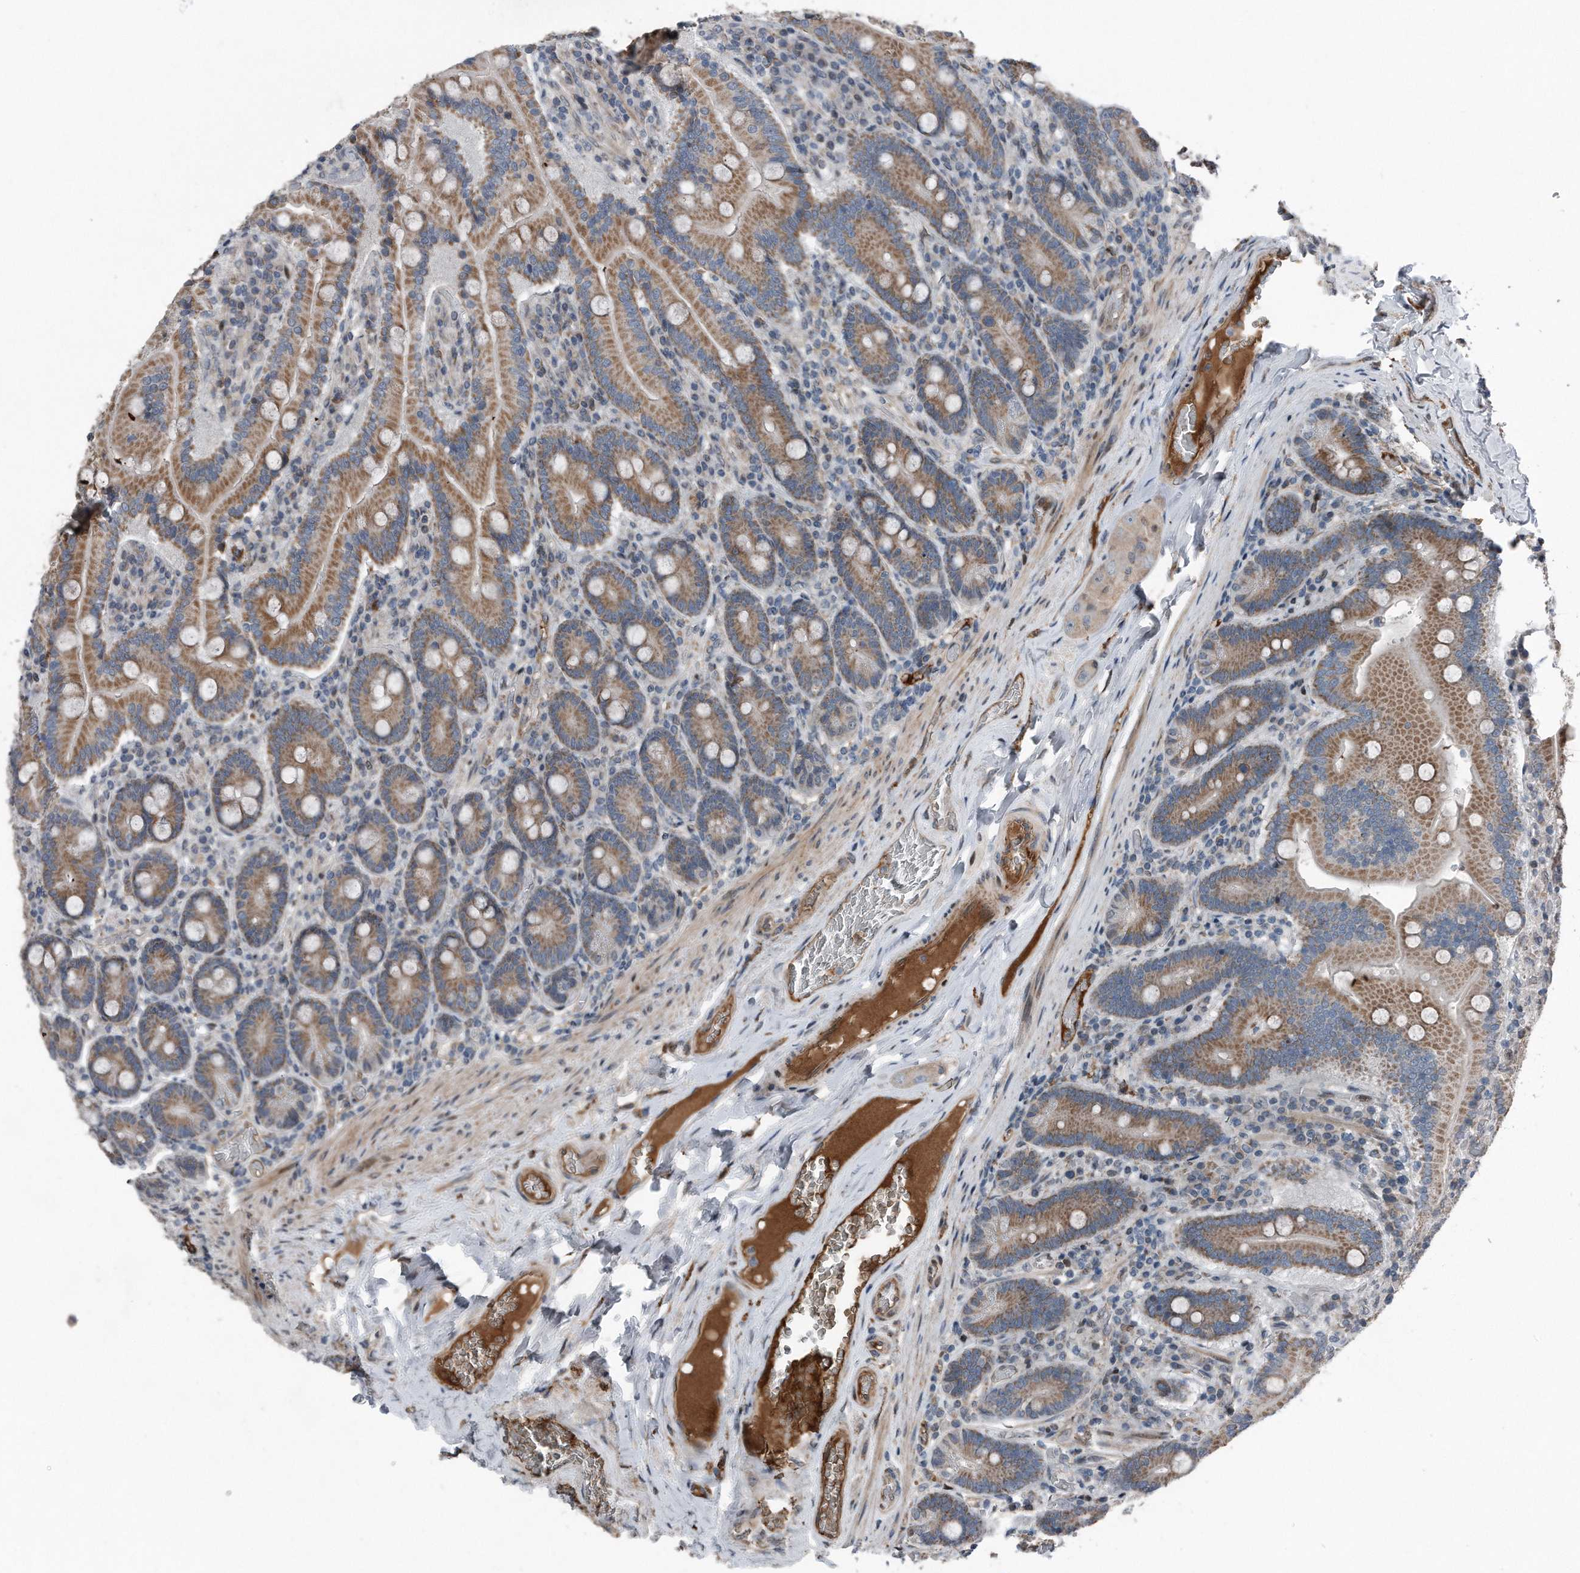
{"staining": {"intensity": "strong", "quantity": ">75%", "location": "cytoplasmic/membranous"}, "tissue": "duodenum", "cell_type": "Glandular cells", "image_type": "normal", "snomed": [{"axis": "morphology", "description": "Normal tissue, NOS"}, {"axis": "topography", "description": "Duodenum"}], "caption": "Immunohistochemistry micrograph of unremarkable human duodenum stained for a protein (brown), which displays high levels of strong cytoplasmic/membranous positivity in about >75% of glandular cells.", "gene": "DST", "patient": {"sex": "female", "age": 62}}